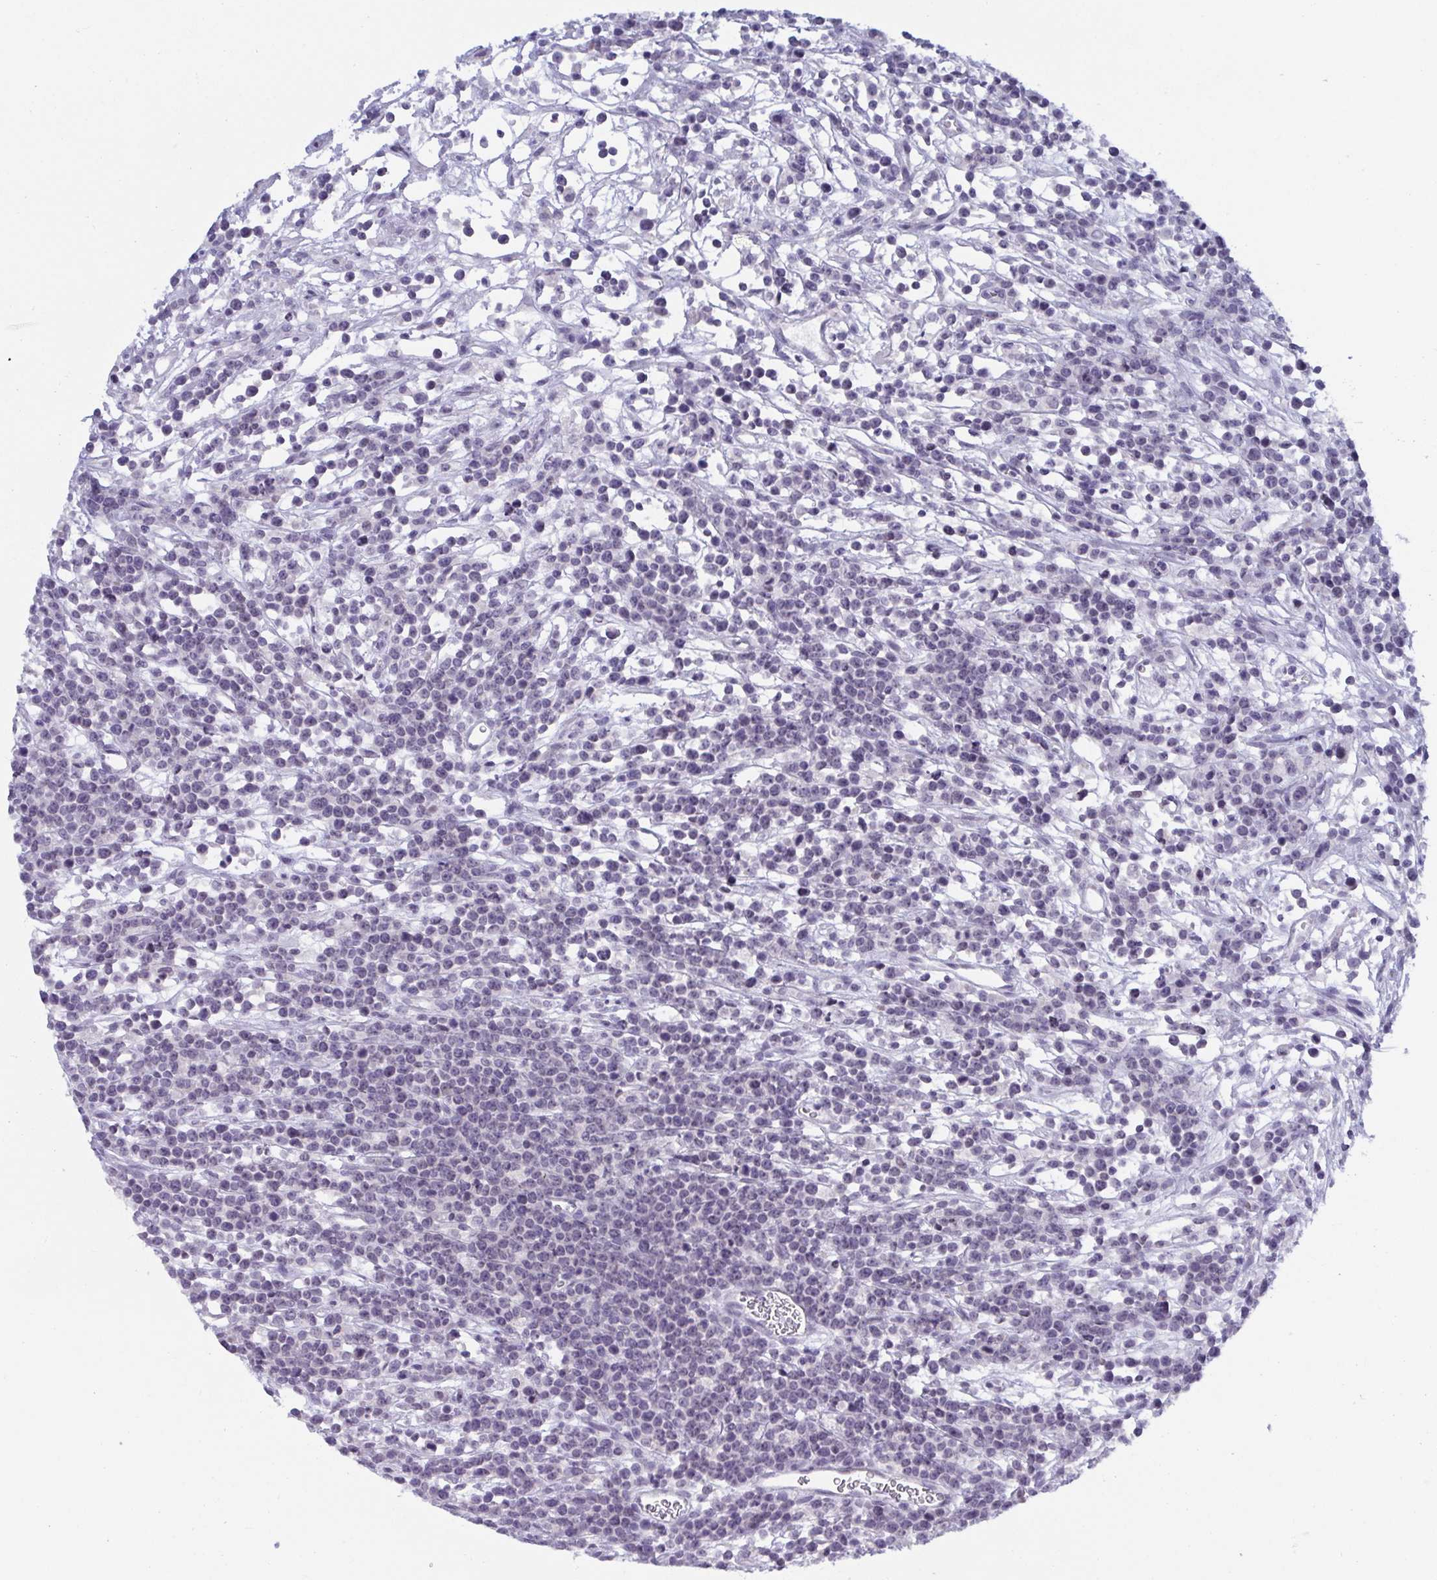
{"staining": {"intensity": "negative", "quantity": "none", "location": "none"}, "tissue": "lymphoma", "cell_type": "Tumor cells", "image_type": "cancer", "snomed": [{"axis": "morphology", "description": "Malignant lymphoma, non-Hodgkin's type, High grade"}, {"axis": "topography", "description": "Ovary"}], "caption": "High power microscopy photomicrograph of an IHC photomicrograph of lymphoma, revealing no significant staining in tumor cells.", "gene": "BMAL2", "patient": {"sex": "female", "age": 56}}